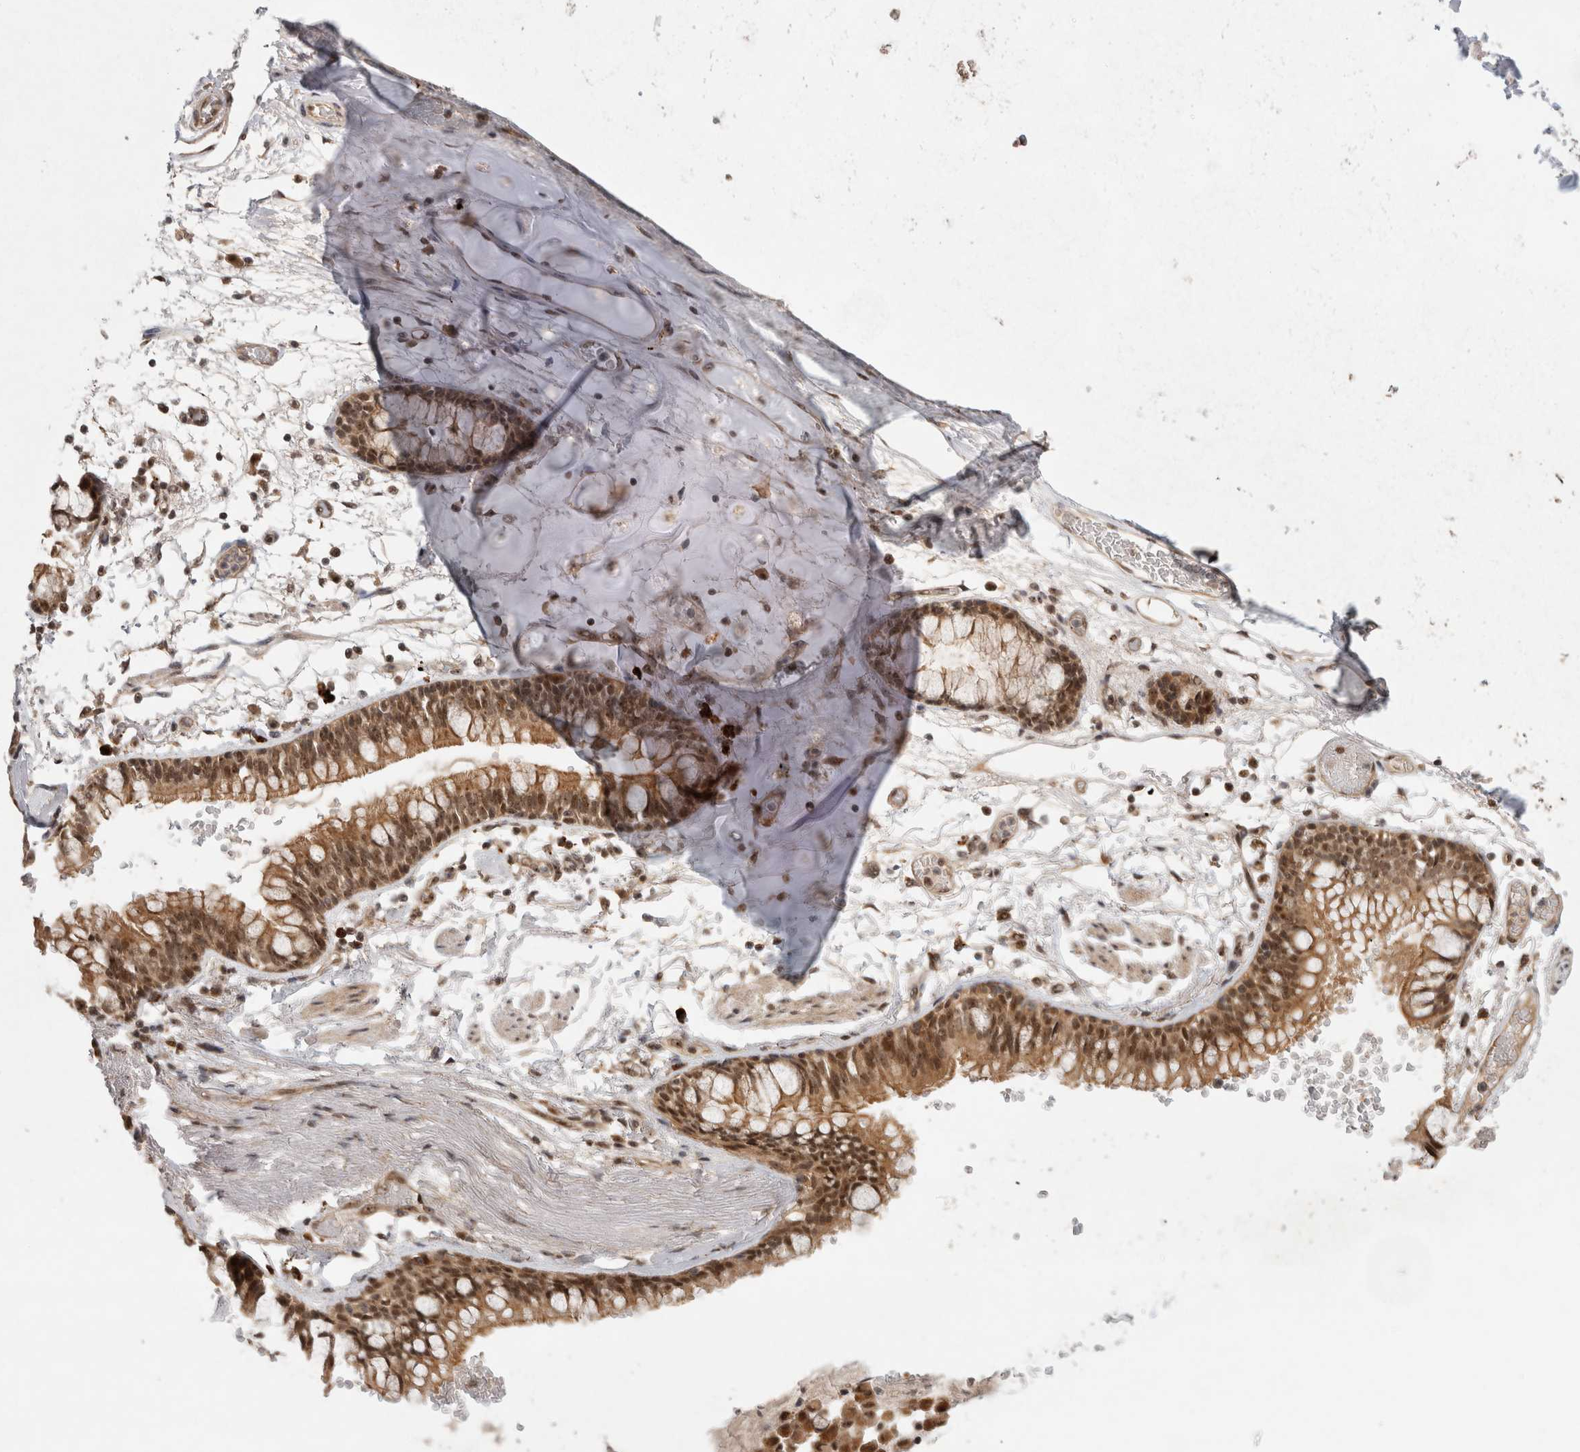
{"staining": {"intensity": "moderate", "quantity": ">75%", "location": "cytoplasmic/membranous,nuclear"}, "tissue": "adipose tissue", "cell_type": "Adipocytes", "image_type": "normal", "snomed": [{"axis": "morphology", "description": "Normal tissue, NOS"}, {"axis": "topography", "description": "Cartilage tissue"}, {"axis": "topography", "description": "Bronchus"}], "caption": "A brown stain highlights moderate cytoplasmic/membranous,nuclear positivity of a protein in adipocytes of normal human adipose tissue.", "gene": "MPHOSPH6", "patient": {"sex": "female", "age": 73}}